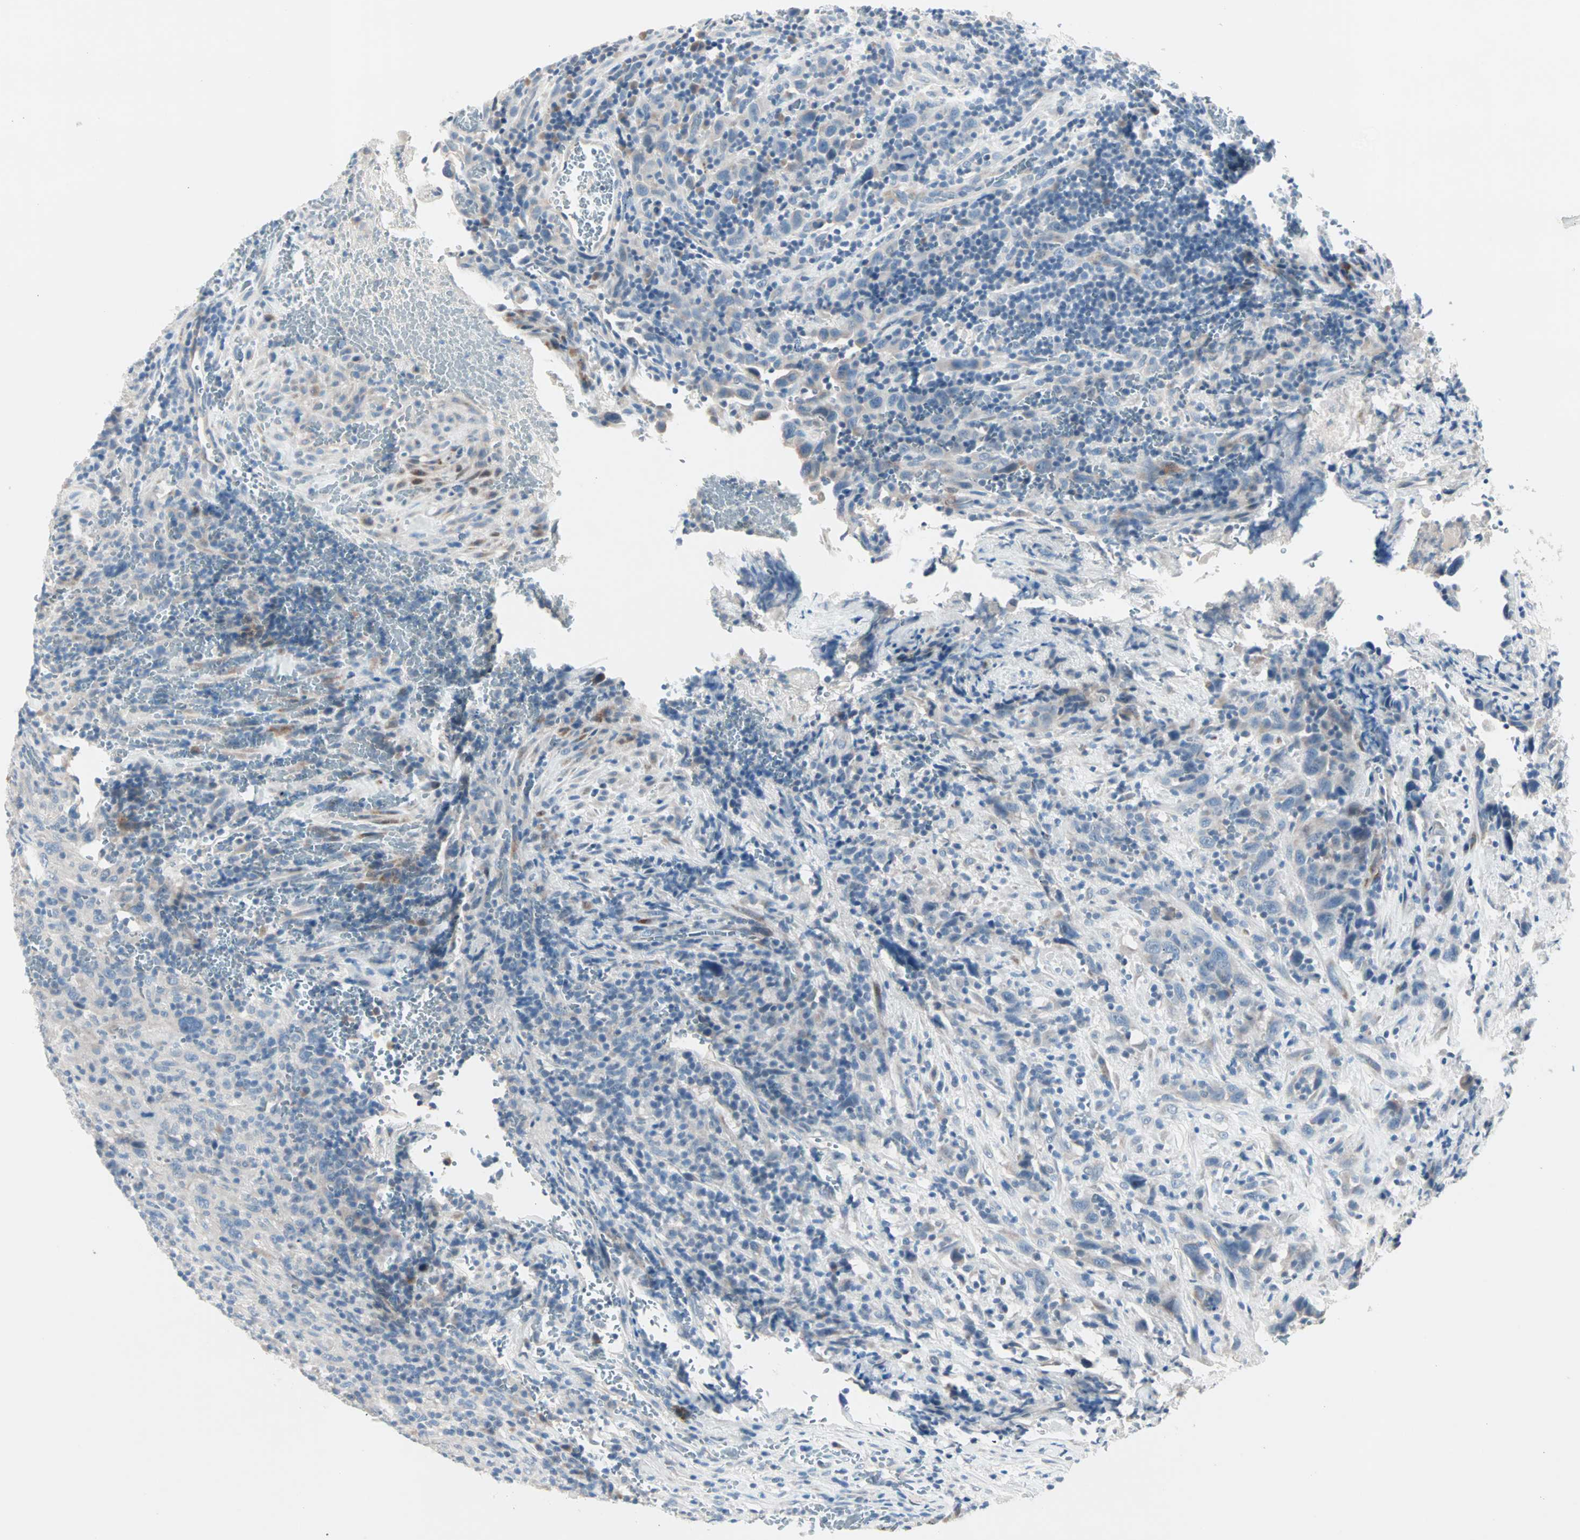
{"staining": {"intensity": "moderate", "quantity": "<25%", "location": "cytoplasmic/membranous"}, "tissue": "urothelial cancer", "cell_type": "Tumor cells", "image_type": "cancer", "snomed": [{"axis": "morphology", "description": "Urothelial carcinoma, High grade"}, {"axis": "topography", "description": "Urinary bladder"}], "caption": "This photomicrograph reveals high-grade urothelial carcinoma stained with immunohistochemistry (IHC) to label a protein in brown. The cytoplasmic/membranous of tumor cells show moderate positivity for the protein. Nuclei are counter-stained blue.", "gene": "NEFH", "patient": {"sex": "male", "age": 61}}